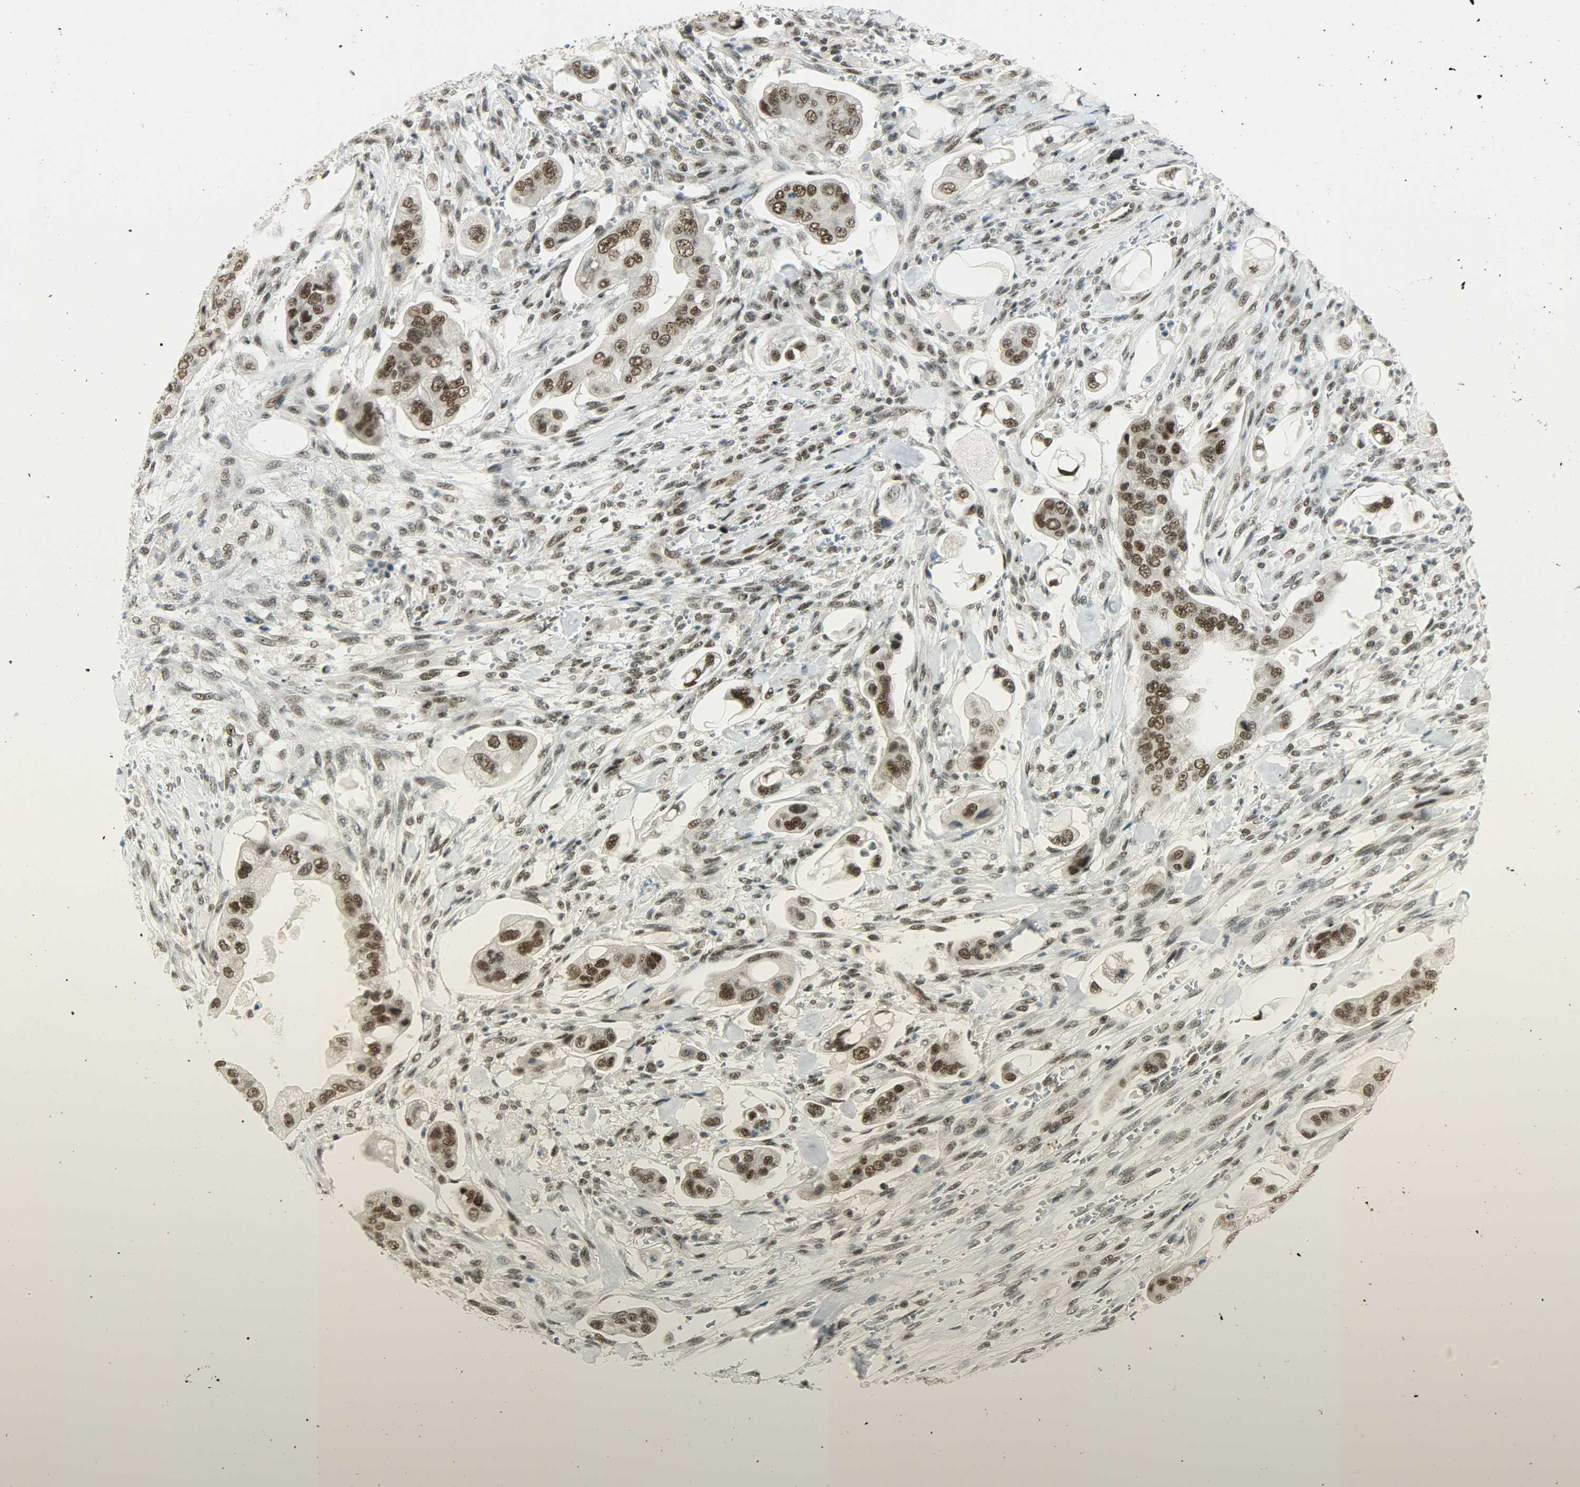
{"staining": {"intensity": "strong", "quantity": ">75%", "location": "nuclear"}, "tissue": "stomach cancer", "cell_type": "Tumor cells", "image_type": "cancer", "snomed": [{"axis": "morphology", "description": "Adenocarcinoma, NOS"}, {"axis": "topography", "description": "Stomach"}], "caption": "Tumor cells exhibit high levels of strong nuclear positivity in about >75% of cells in human adenocarcinoma (stomach).", "gene": "SUGP1", "patient": {"sex": "male", "age": 62}}